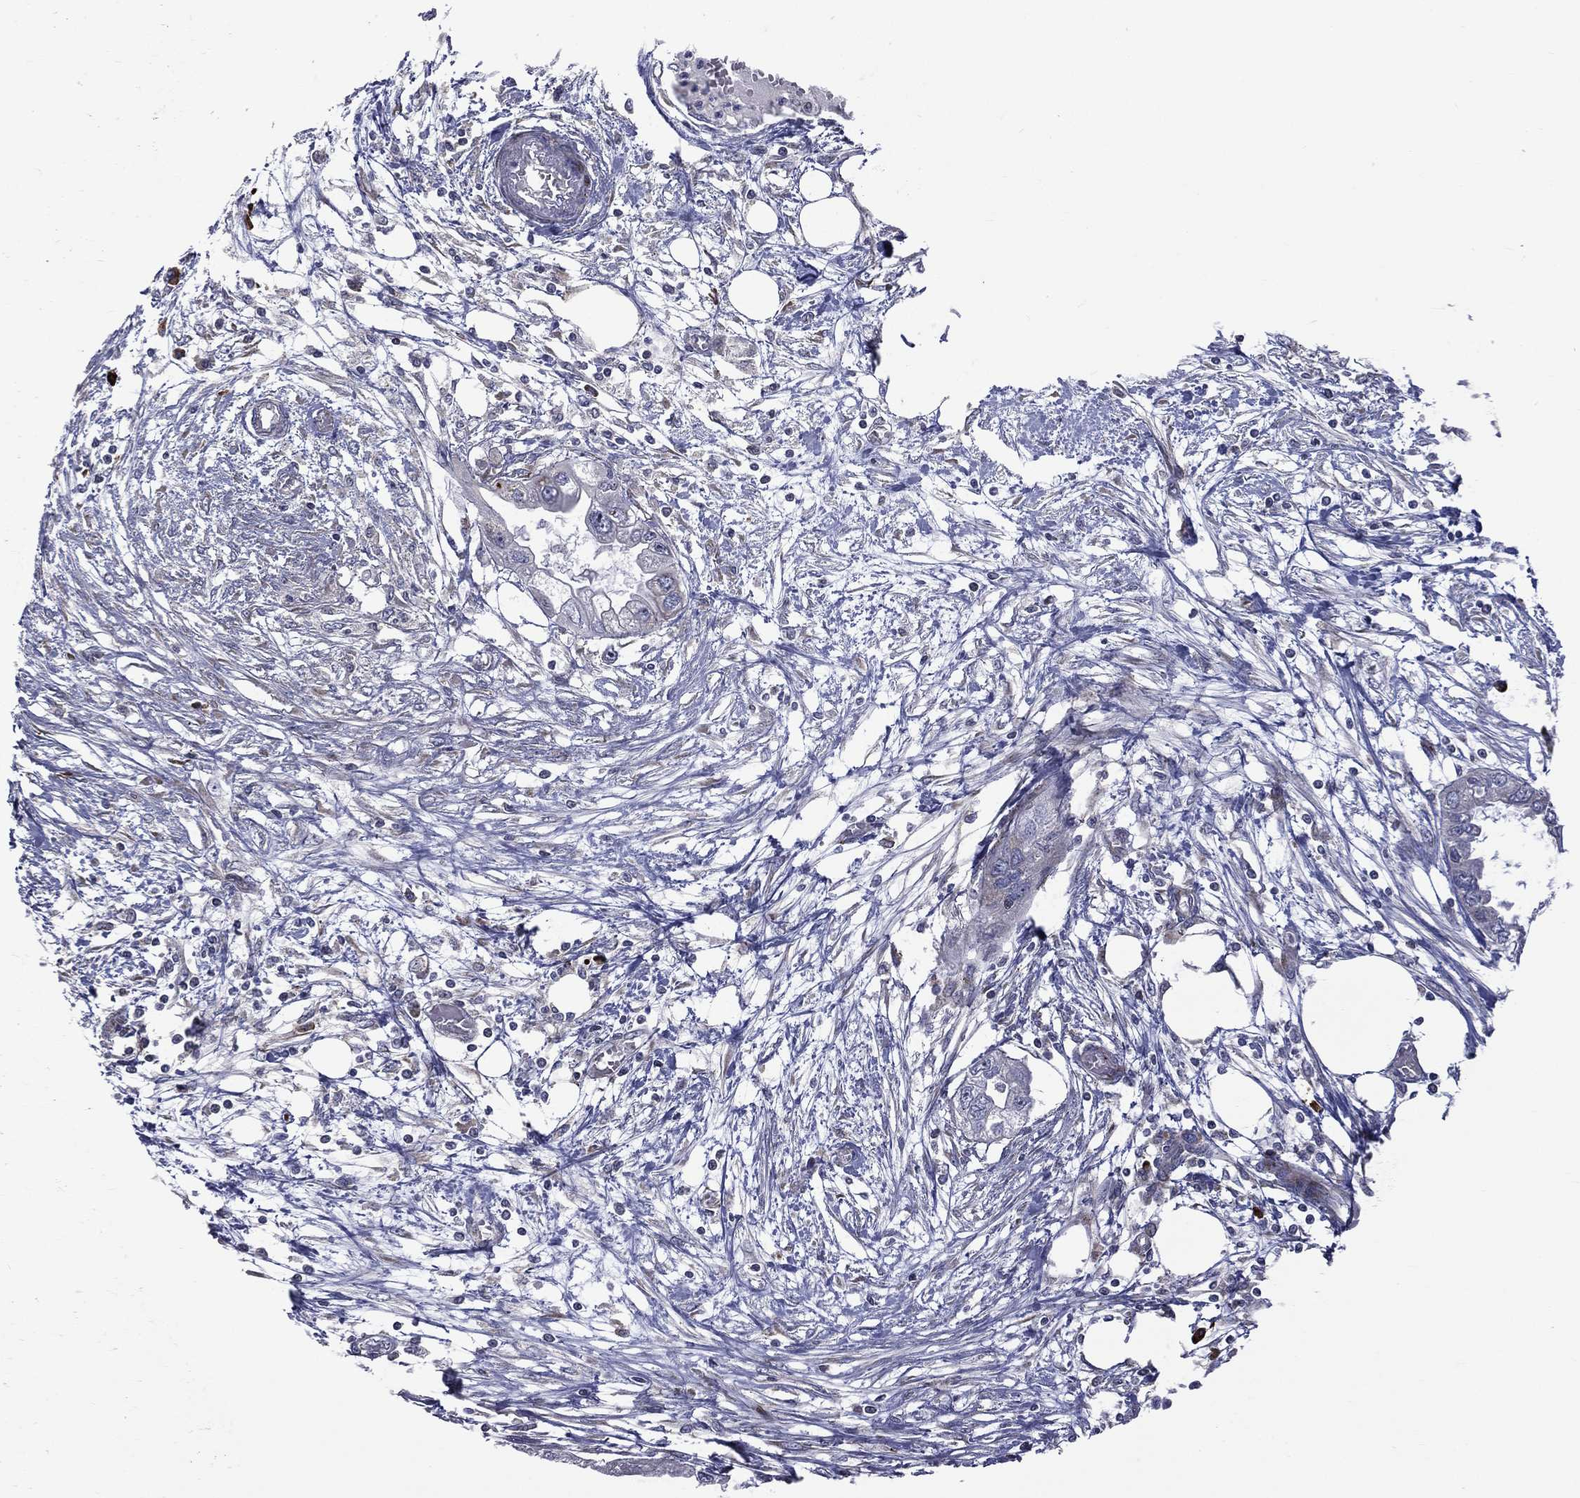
{"staining": {"intensity": "negative", "quantity": "none", "location": "none"}, "tissue": "endometrial cancer", "cell_type": "Tumor cells", "image_type": "cancer", "snomed": [{"axis": "morphology", "description": "Adenocarcinoma, NOS"}, {"axis": "morphology", "description": "Adenocarcinoma, metastatic, NOS"}, {"axis": "topography", "description": "Adipose tissue"}, {"axis": "topography", "description": "Endometrium"}], "caption": "Metastatic adenocarcinoma (endometrial) was stained to show a protein in brown. There is no significant expression in tumor cells.", "gene": "C20orf96", "patient": {"sex": "female", "age": 67}}